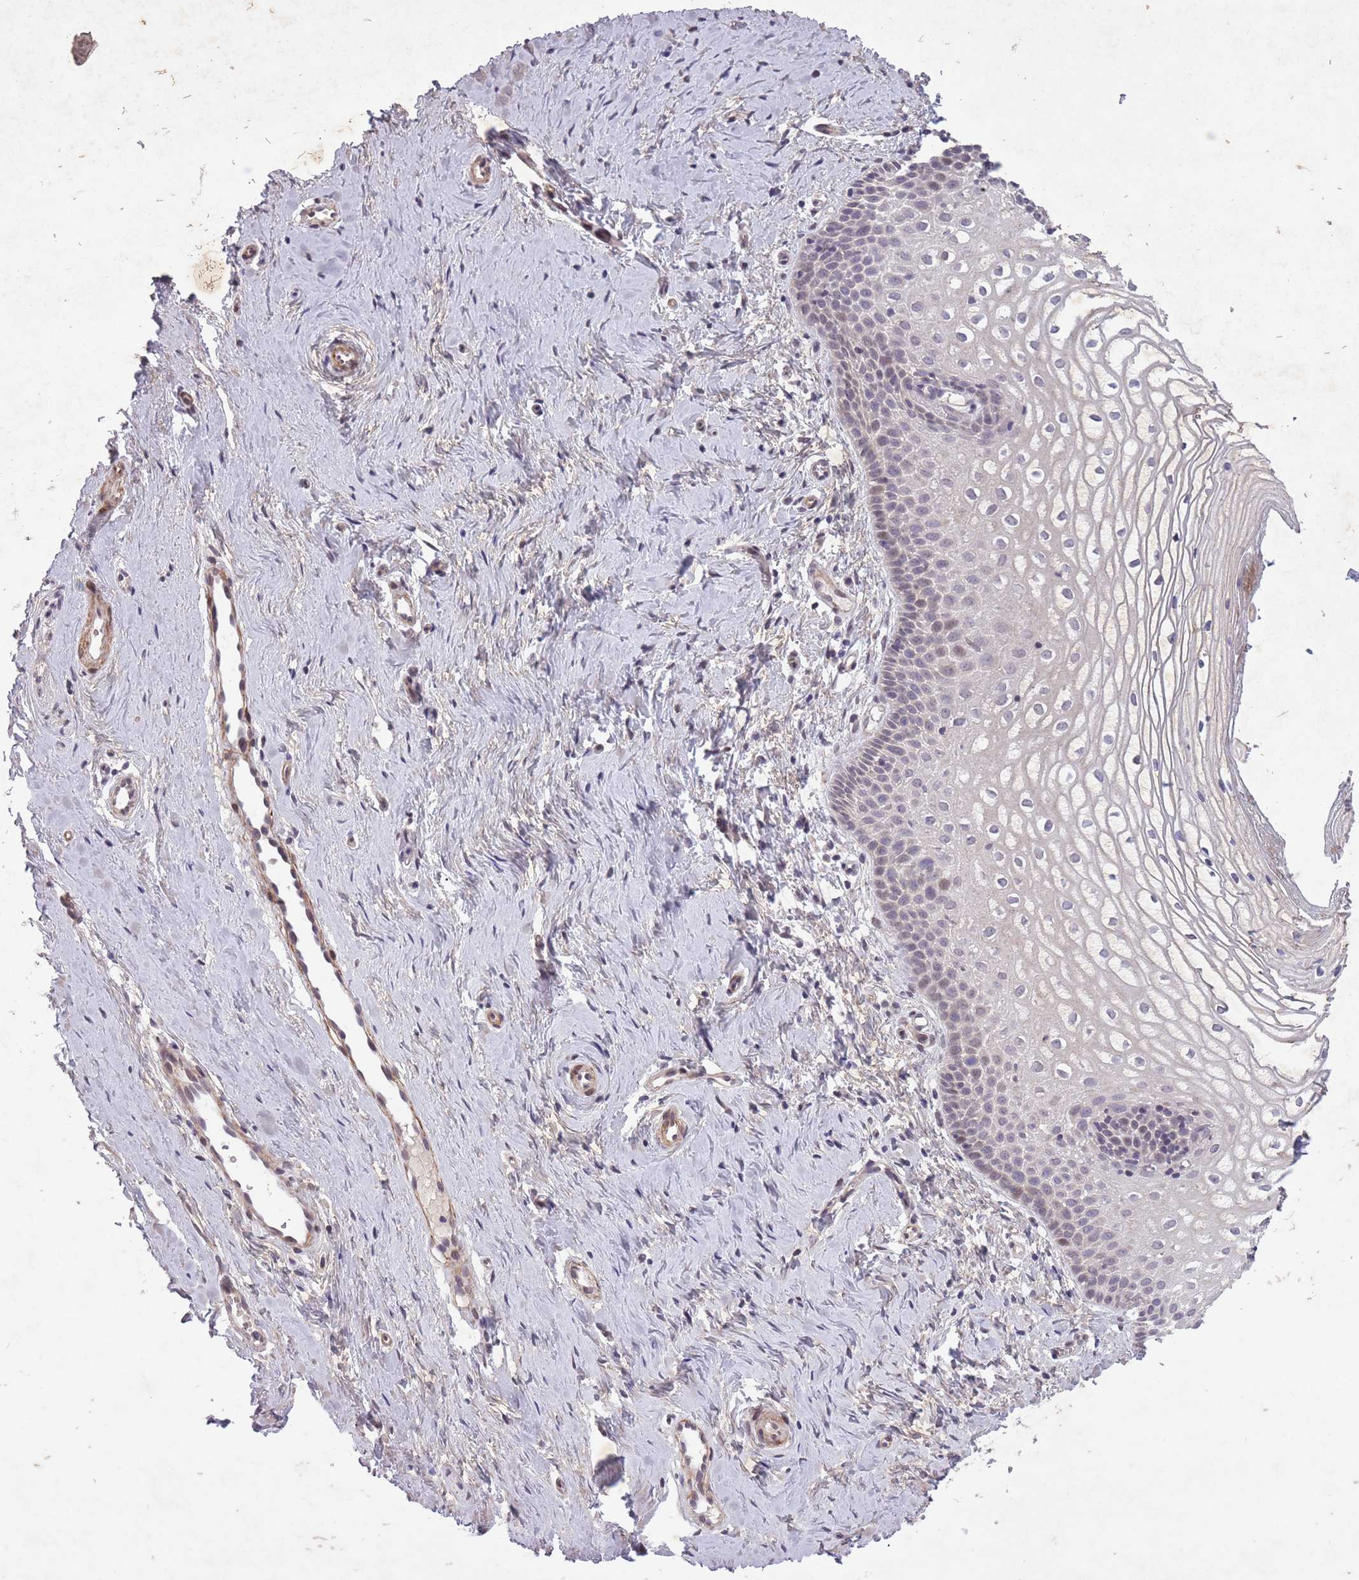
{"staining": {"intensity": "moderate", "quantity": "<25%", "location": "cytoplasmic/membranous,nuclear"}, "tissue": "vagina", "cell_type": "Squamous epithelial cells", "image_type": "normal", "snomed": [{"axis": "morphology", "description": "Normal tissue, NOS"}, {"axis": "topography", "description": "Vagina"}], "caption": "Protein analysis of unremarkable vagina shows moderate cytoplasmic/membranous,nuclear expression in approximately <25% of squamous epithelial cells.", "gene": "CBX6", "patient": {"sex": "female", "age": 56}}